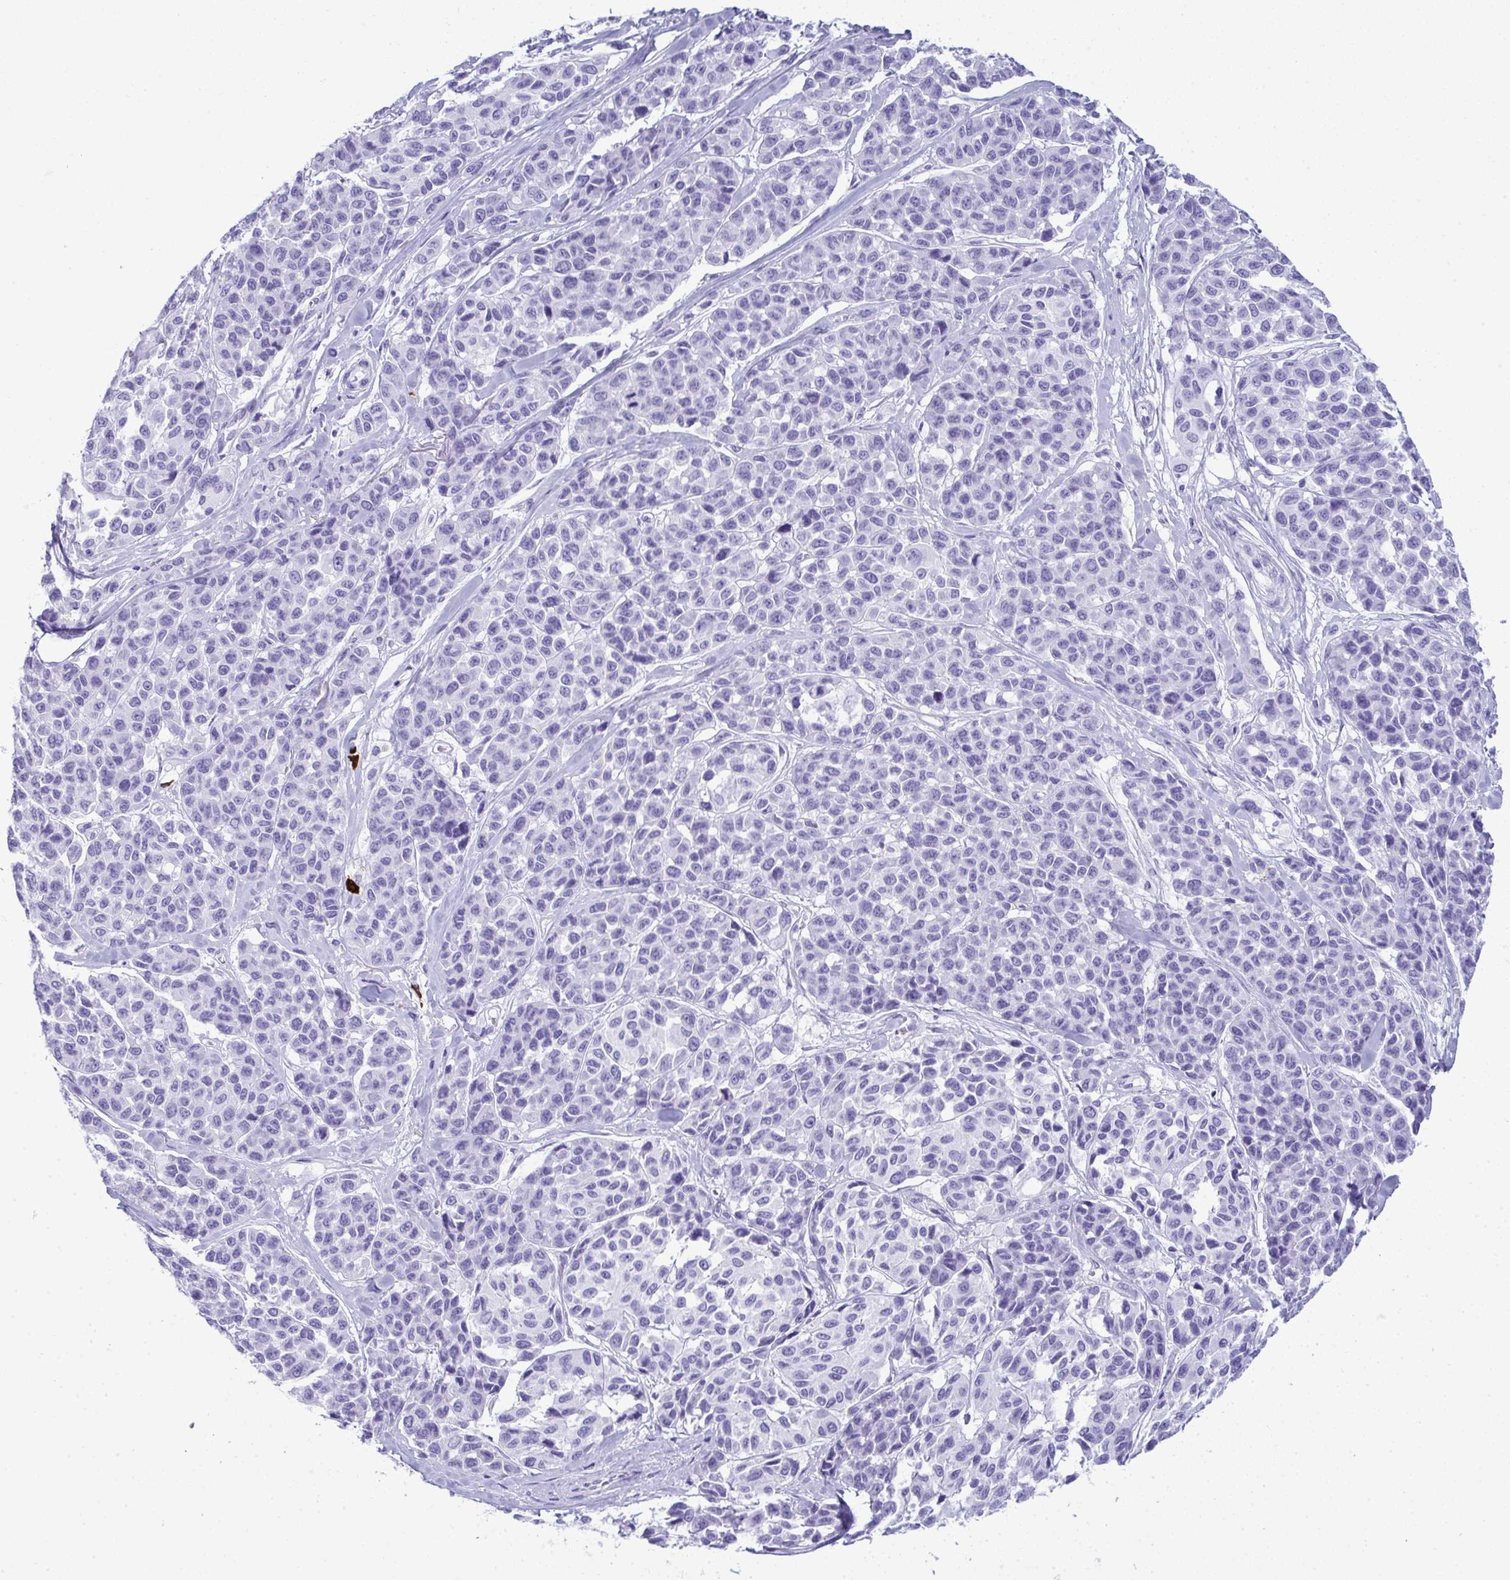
{"staining": {"intensity": "negative", "quantity": "none", "location": "none"}, "tissue": "melanoma", "cell_type": "Tumor cells", "image_type": "cancer", "snomed": [{"axis": "morphology", "description": "Malignant melanoma, NOS"}, {"axis": "topography", "description": "Skin"}], "caption": "Protein analysis of malignant melanoma reveals no significant positivity in tumor cells. Brightfield microscopy of IHC stained with DAB (brown) and hematoxylin (blue), captured at high magnification.", "gene": "JCHAIN", "patient": {"sex": "female", "age": 66}}